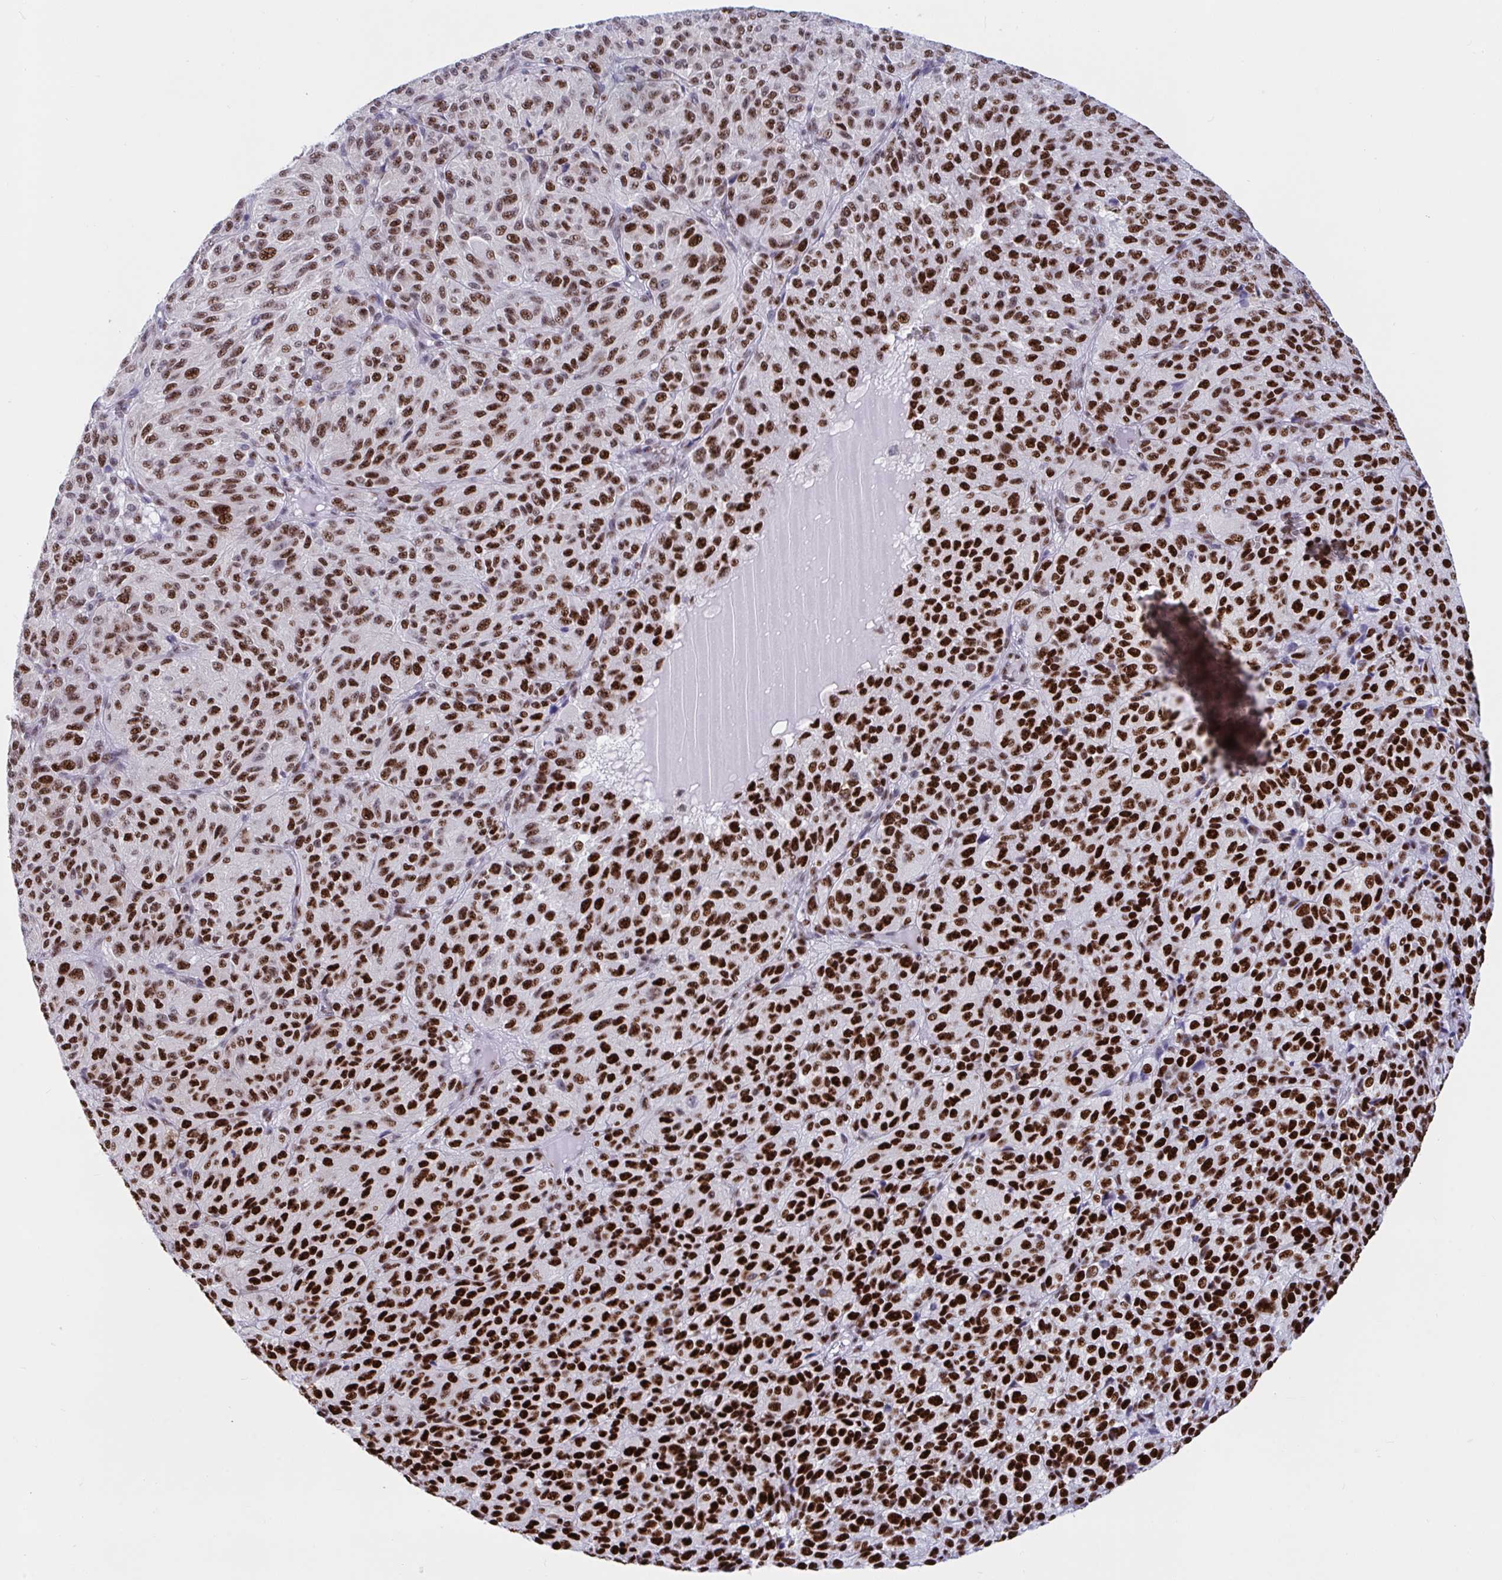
{"staining": {"intensity": "strong", "quantity": ">75%", "location": "nuclear"}, "tissue": "melanoma", "cell_type": "Tumor cells", "image_type": "cancer", "snomed": [{"axis": "morphology", "description": "Malignant melanoma, Metastatic site"}, {"axis": "topography", "description": "Brain"}], "caption": "Malignant melanoma (metastatic site) stained with a brown dye demonstrates strong nuclear positive positivity in about >75% of tumor cells.", "gene": "IKZF2", "patient": {"sex": "female", "age": 56}}